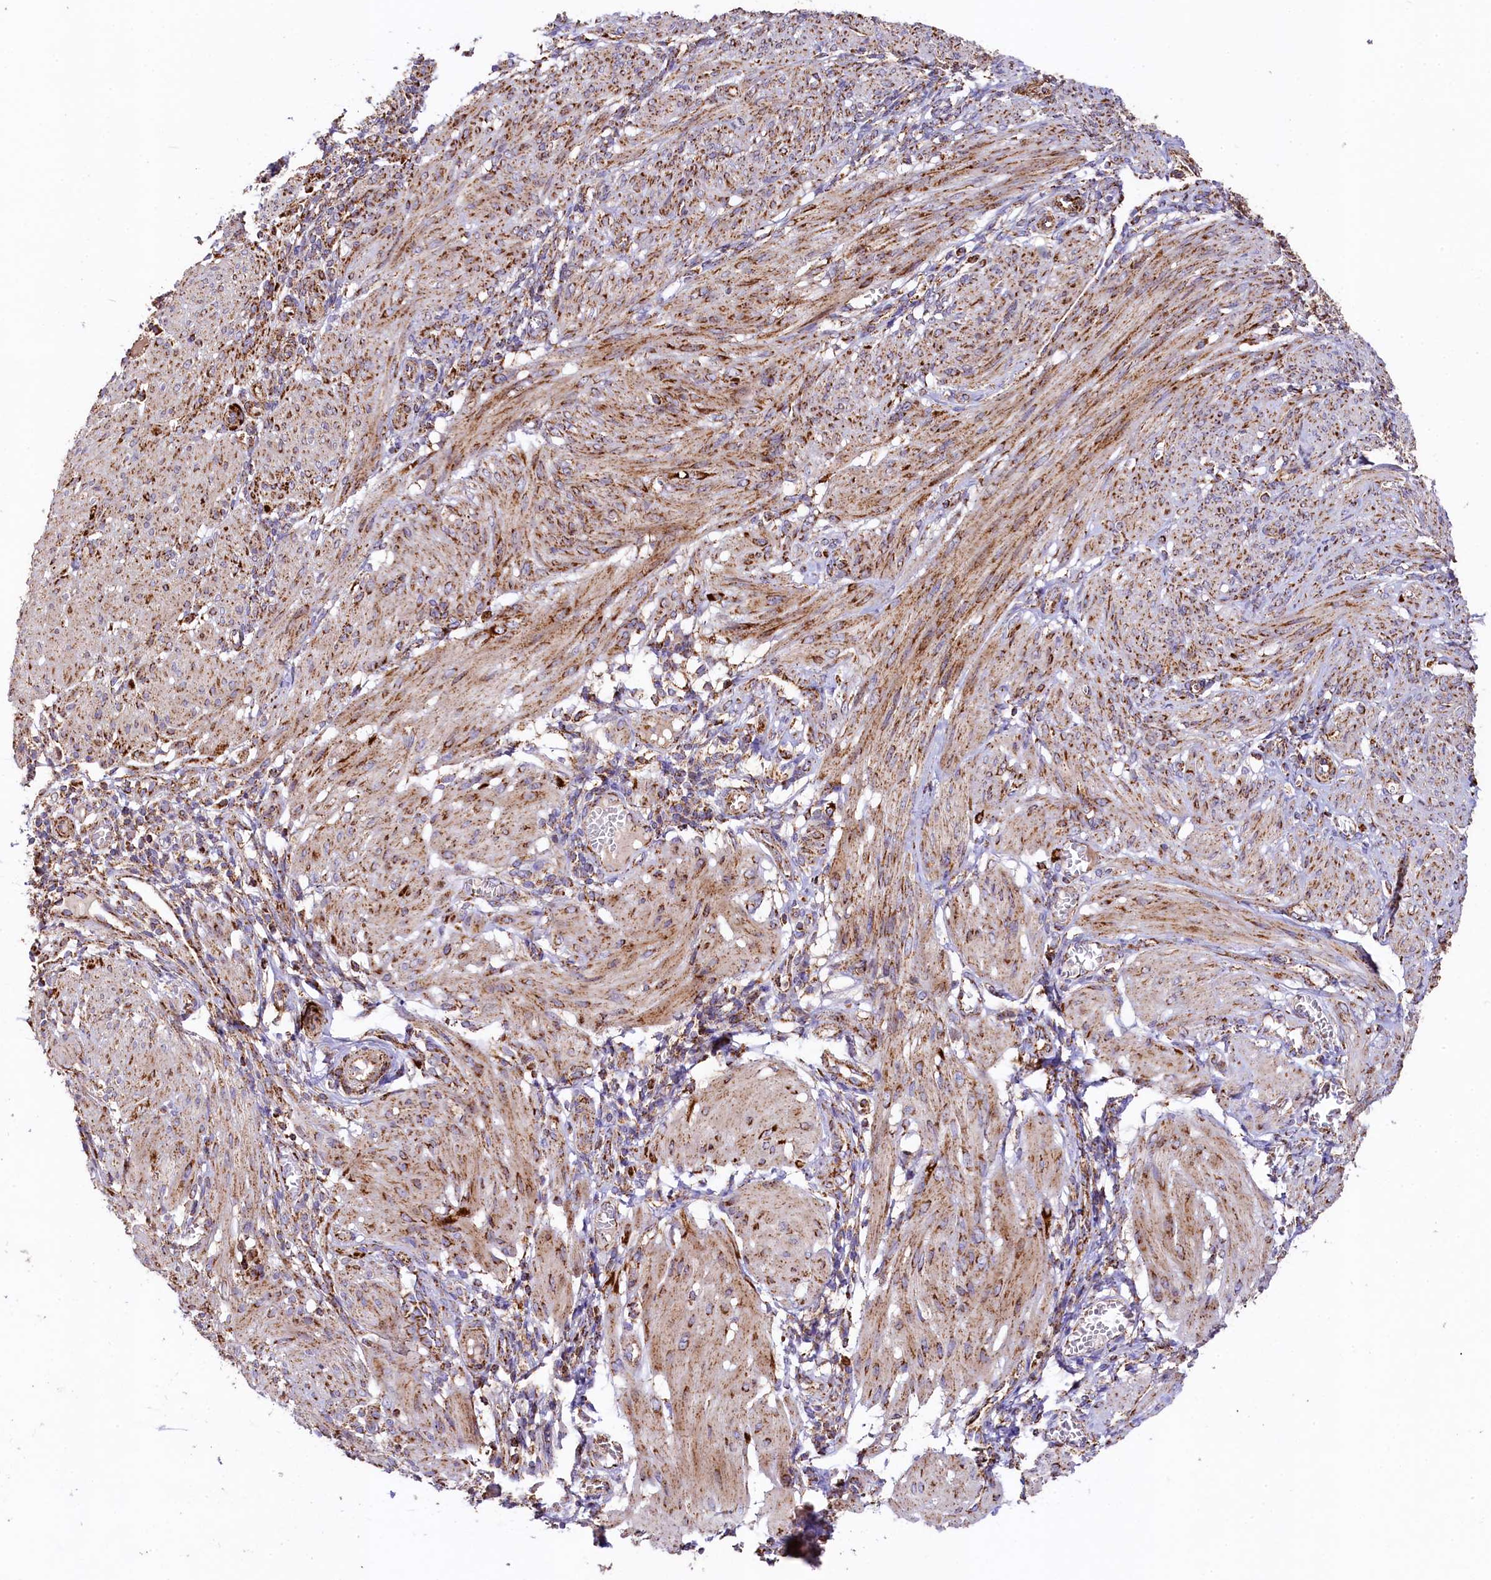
{"staining": {"intensity": "moderate", "quantity": ">75%", "location": "cytoplasmic/membranous"}, "tissue": "smooth muscle", "cell_type": "Smooth muscle cells", "image_type": "normal", "snomed": [{"axis": "morphology", "description": "Normal tissue, NOS"}, {"axis": "topography", "description": "Smooth muscle"}], "caption": "A brown stain labels moderate cytoplasmic/membranous expression of a protein in smooth muscle cells of unremarkable human smooth muscle.", "gene": "CLYBL", "patient": {"sex": "female", "age": 39}}